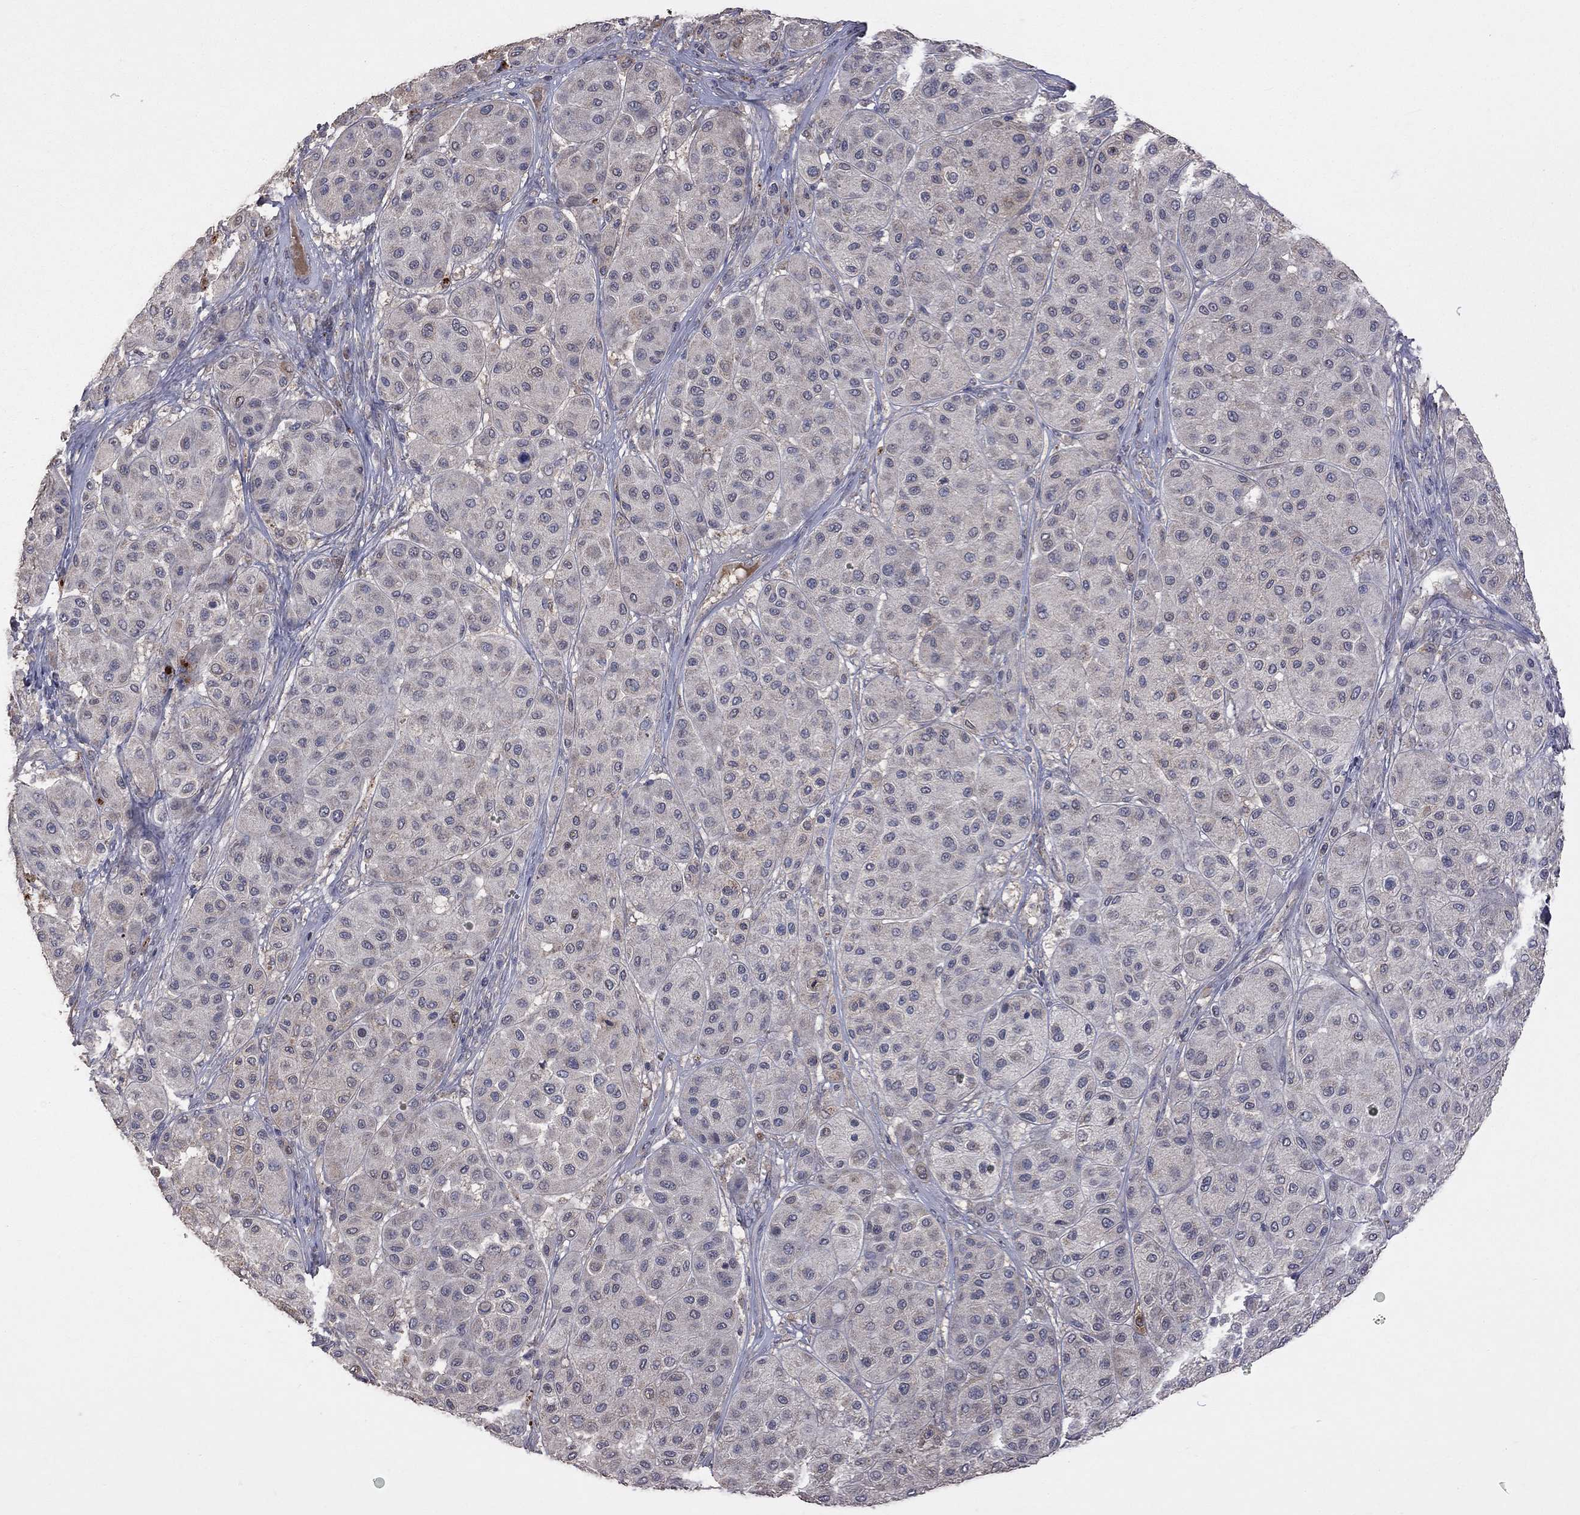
{"staining": {"intensity": "negative", "quantity": "none", "location": "none"}, "tissue": "melanoma", "cell_type": "Tumor cells", "image_type": "cancer", "snomed": [{"axis": "morphology", "description": "Malignant melanoma, Metastatic site"}, {"axis": "topography", "description": "Smooth muscle"}], "caption": "This micrograph is of malignant melanoma (metastatic site) stained with immunohistochemistry (IHC) to label a protein in brown with the nuclei are counter-stained blue. There is no expression in tumor cells.", "gene": "HTR6", "patient": {"sex": "male", "age": 41}}